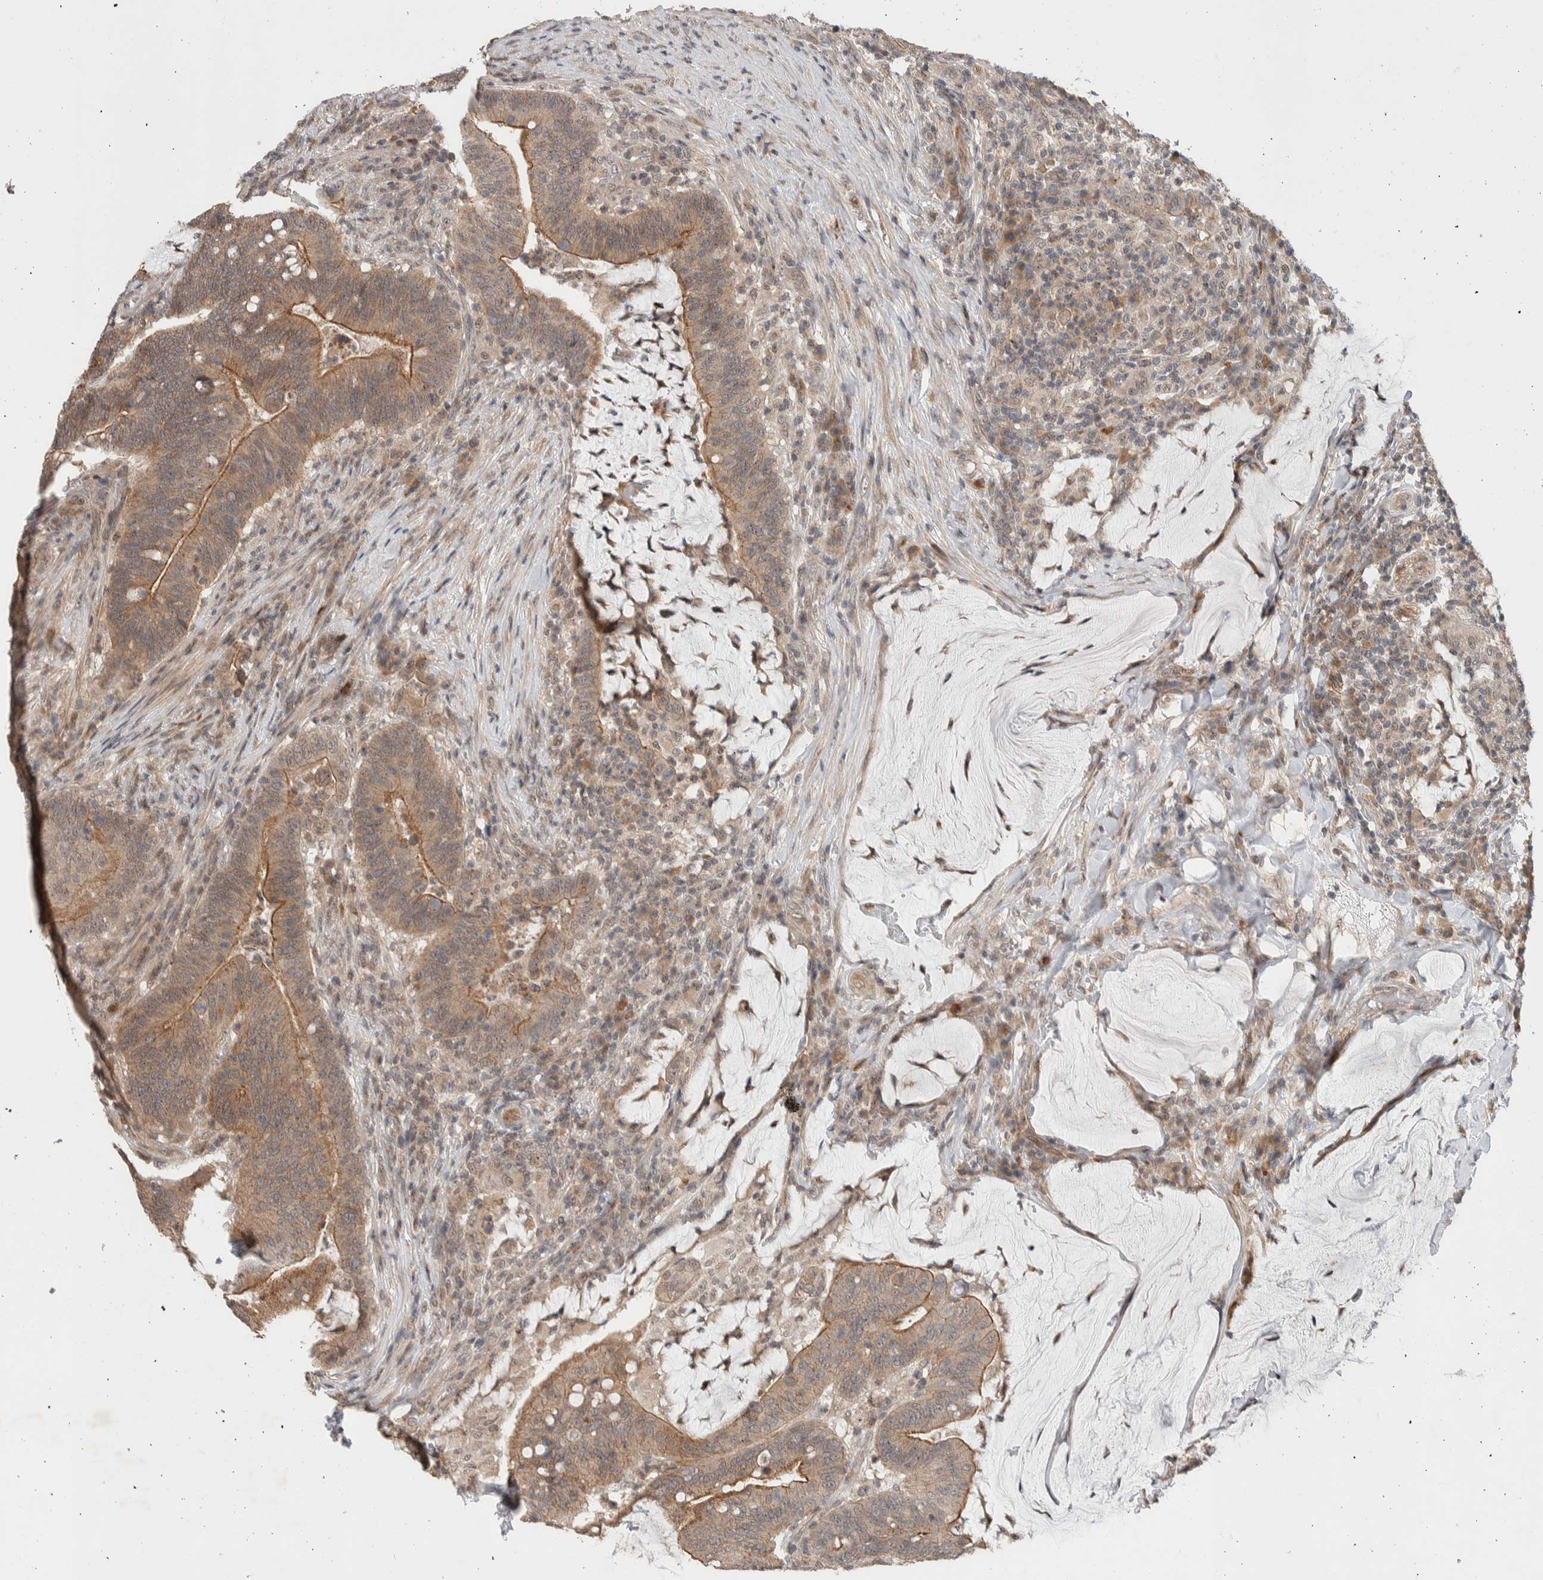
{"staining": {"intensity": "moderate", "quantity": ">75%", "location": "cytoplasmic/membranous"}, "tissue": "colorectal cancer", "cell_type": "Tumor cells", "image_type": "cancer", "snomed": [{"axis": "morphology", "description": "Normal tissue, NOS"}, {"axis": "morphology", "description": "Adenocarcinoma, NOS"}, {"axis": "topography", "description": "Colon"}], "caption": "DAB immunohistochemical staining of colorectal adenocarcinoma exhibits moderate cytoplasmic/membranous protein positivity in about >75% of tumor cells. Using DAB (brown) and hematoxylin (blue) stains, captured at high magnification using brightfield microscopy.", "gene": "DEPTOR", "patient": {"sex": "female", "age": 66}}